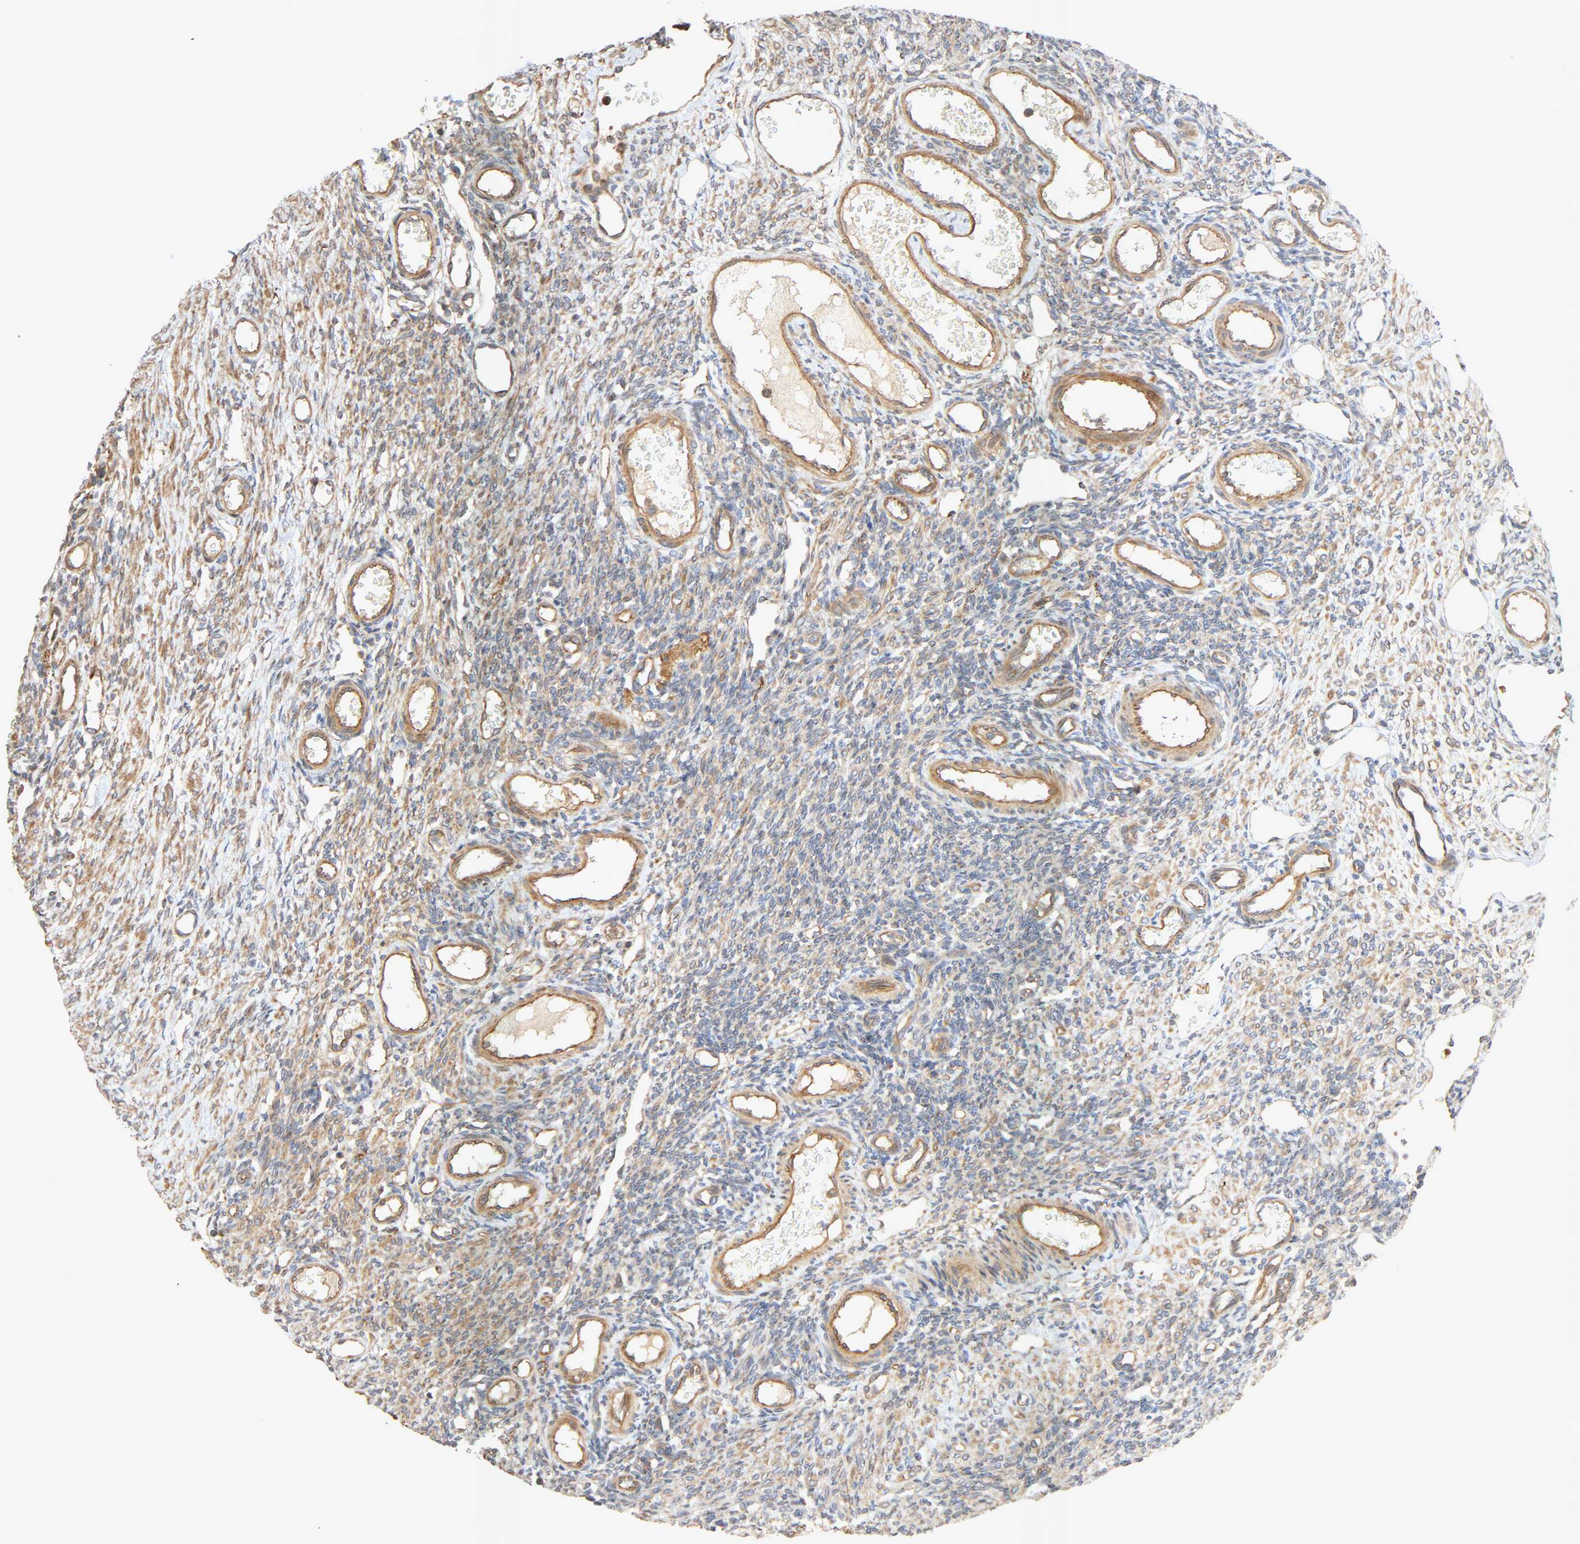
{"staining": {"intensity": "moderate", "quantity": ">75%", "location": "cytoplasmic/membranous"}, "tissue": "ovary", "cell_type": "Follicle cells", "image_type": "normal", "snomed": [{"axis": "morphology", "description": "Normal tissue, NOS"}, {"axis": "topography", "description": "Ovary"}], "caption": "Protein expression analysis of normal human ovary reveals moderate cytoplasmic/membranous positivity in about >75% of follicle cells.", "gene": "SGSM1", "patient": {"sex": "female", "age": 33}}